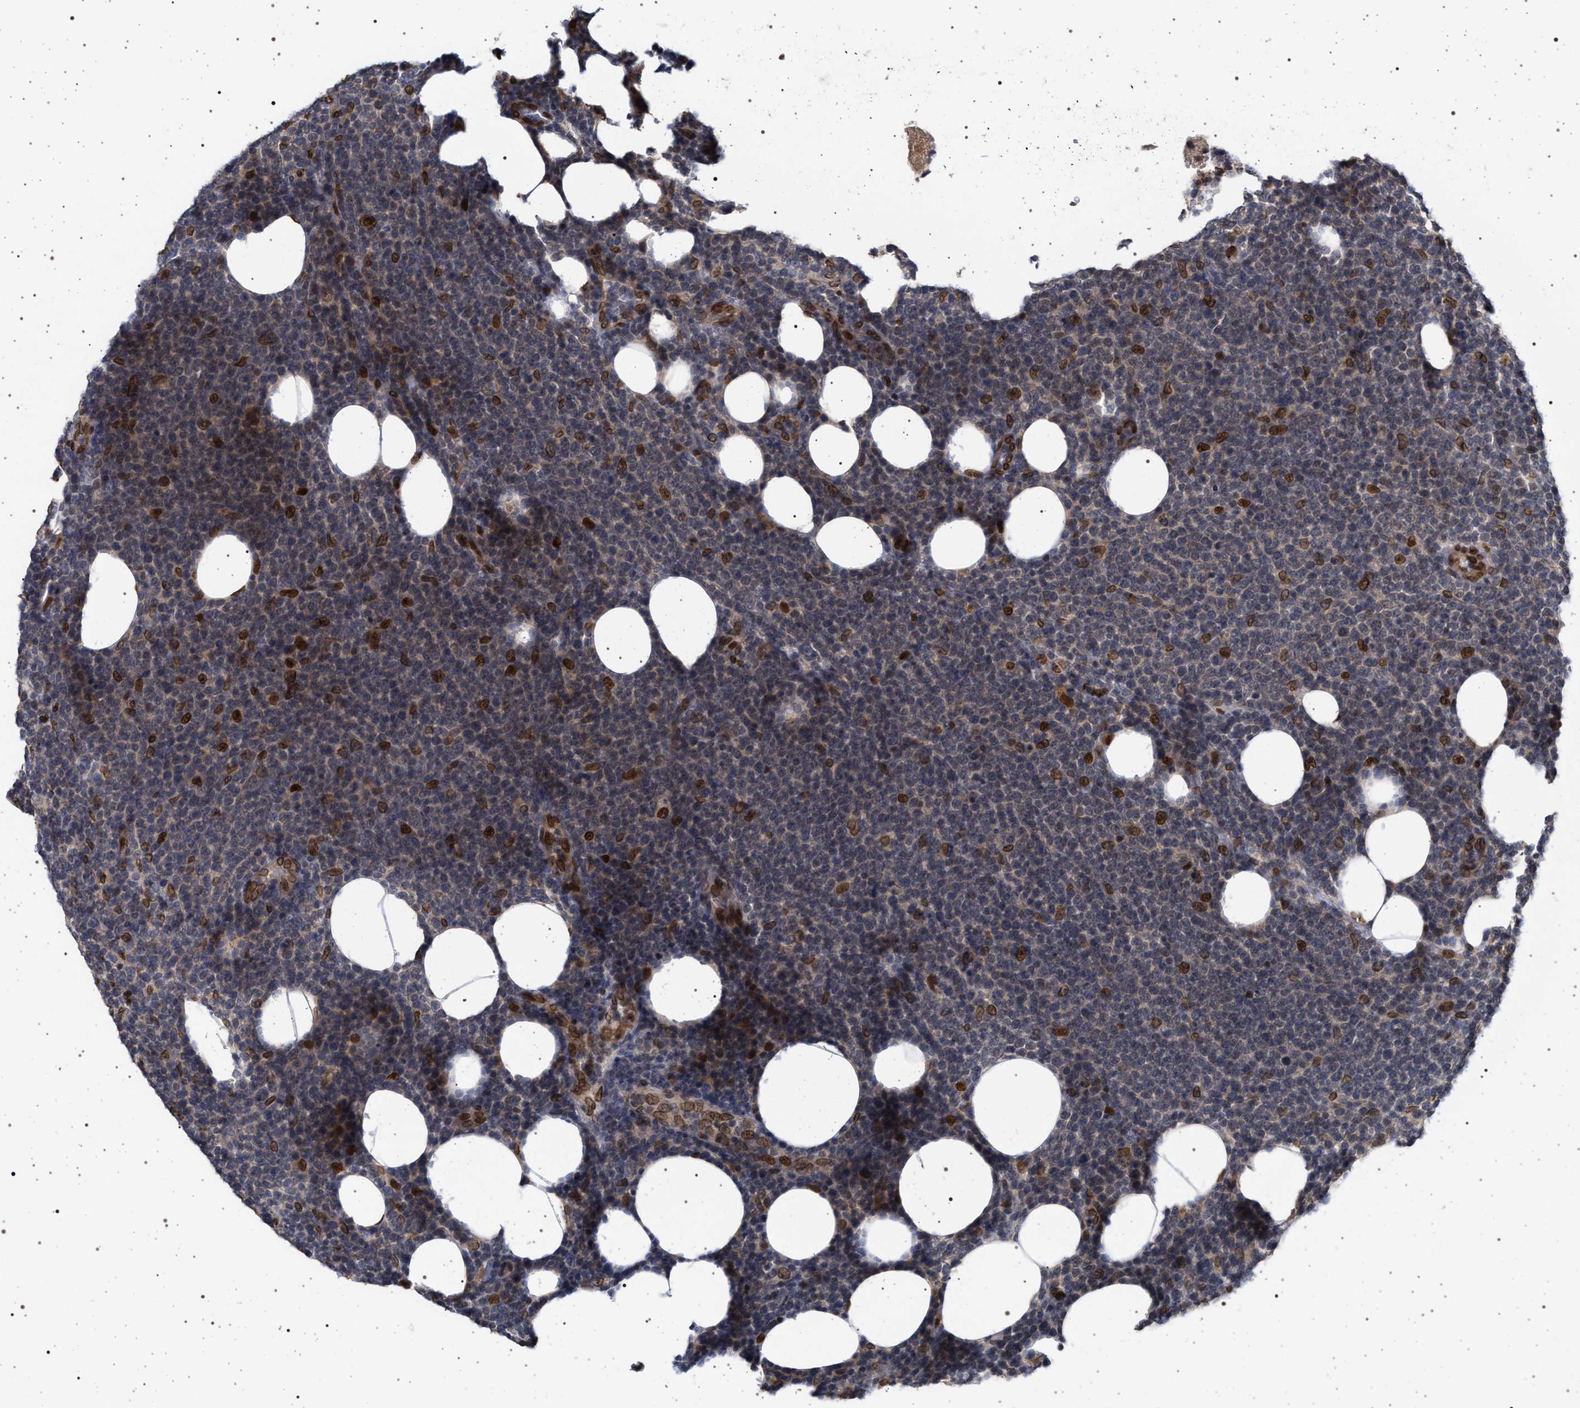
{"staining": {"intensity": "moderate", "quantity": "<25%", "location": "nuclear"}, "tissue": "lymphoma", "cell_type": "Tumor cells", "image_type": "cancer", "snomed": [{"axis": "morphology", "description": "Malignant lymphoma, non-Hodgkin's type, High grade"}, {"axis": "topography", "description": "Lymph node"}], "caption": "DAB (3,3'-diaminobenzidine) immunohistochemical staining of high-grade malignant lymphoma, non-Hodgkin's type shows moderate nuclear protein positivity in approximately <25% of tumor cells.", "gene": "ING2", "patient": {"sex": "male", "age": 61}}